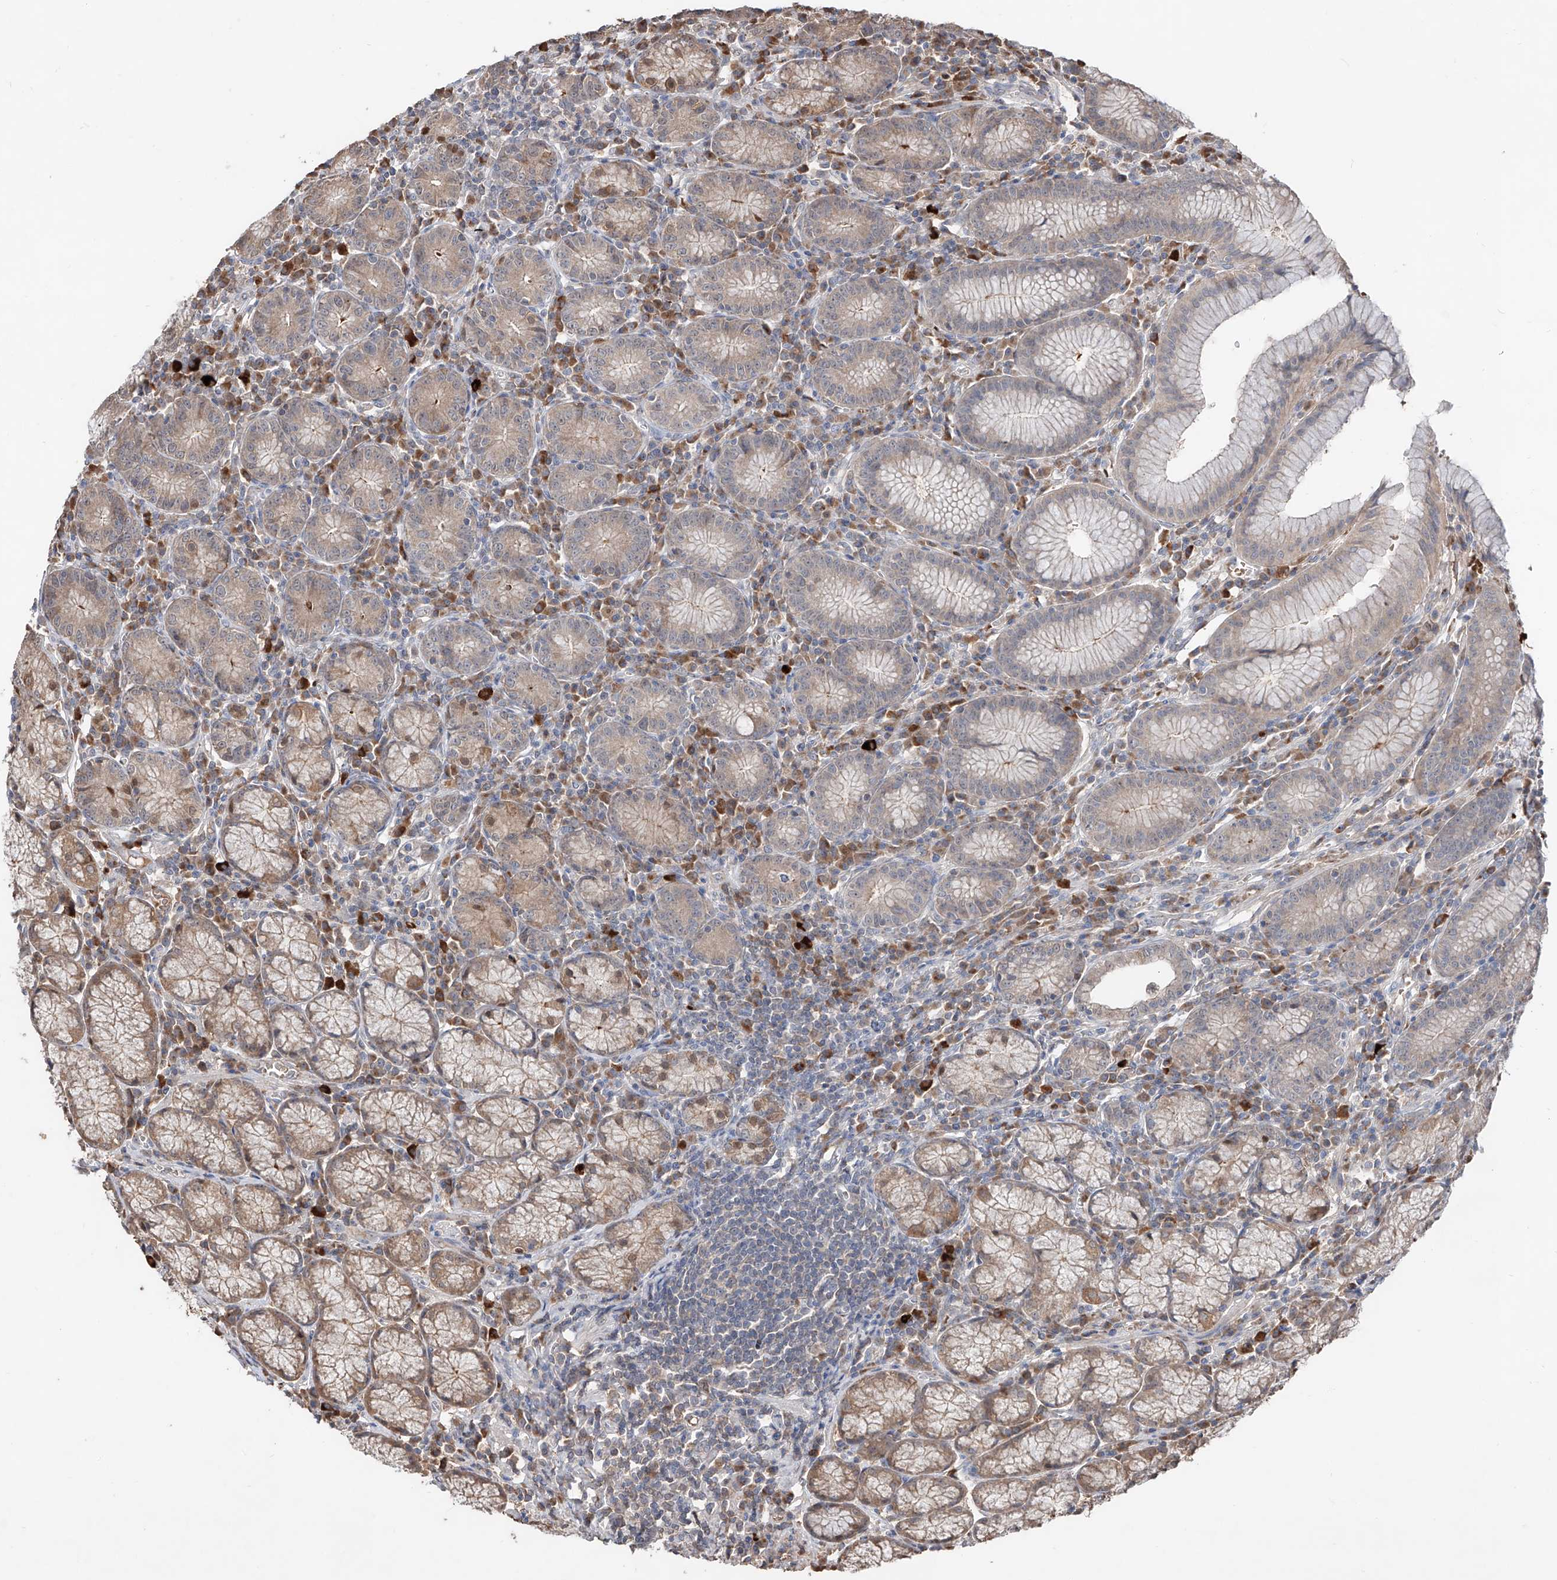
{"staining": {"intensity": "moderate", "quantity": "25%-75%", "location": "cytoplasmic/membranous"}, "tissue": "stomach", "cell_type": "Glandular cells", "image_type": "normal", "snomed": [{"axis": "morphology", "description": "Normal tissue, NOS"}, {"axis": "topography", "description": "Stomach"}], "caption": "Glandular cells display moderate cytoplasmic/membranous staining in about 25%-75% of cells in benign stomach. (Stains: DAB (3,3'-diaminobenzidine) in brown, nuclei in blue, Microscopy: brightfield microscopy at high magnification).", "gene": "EDN1", "patient": {"sex": "male", "age": 55}}